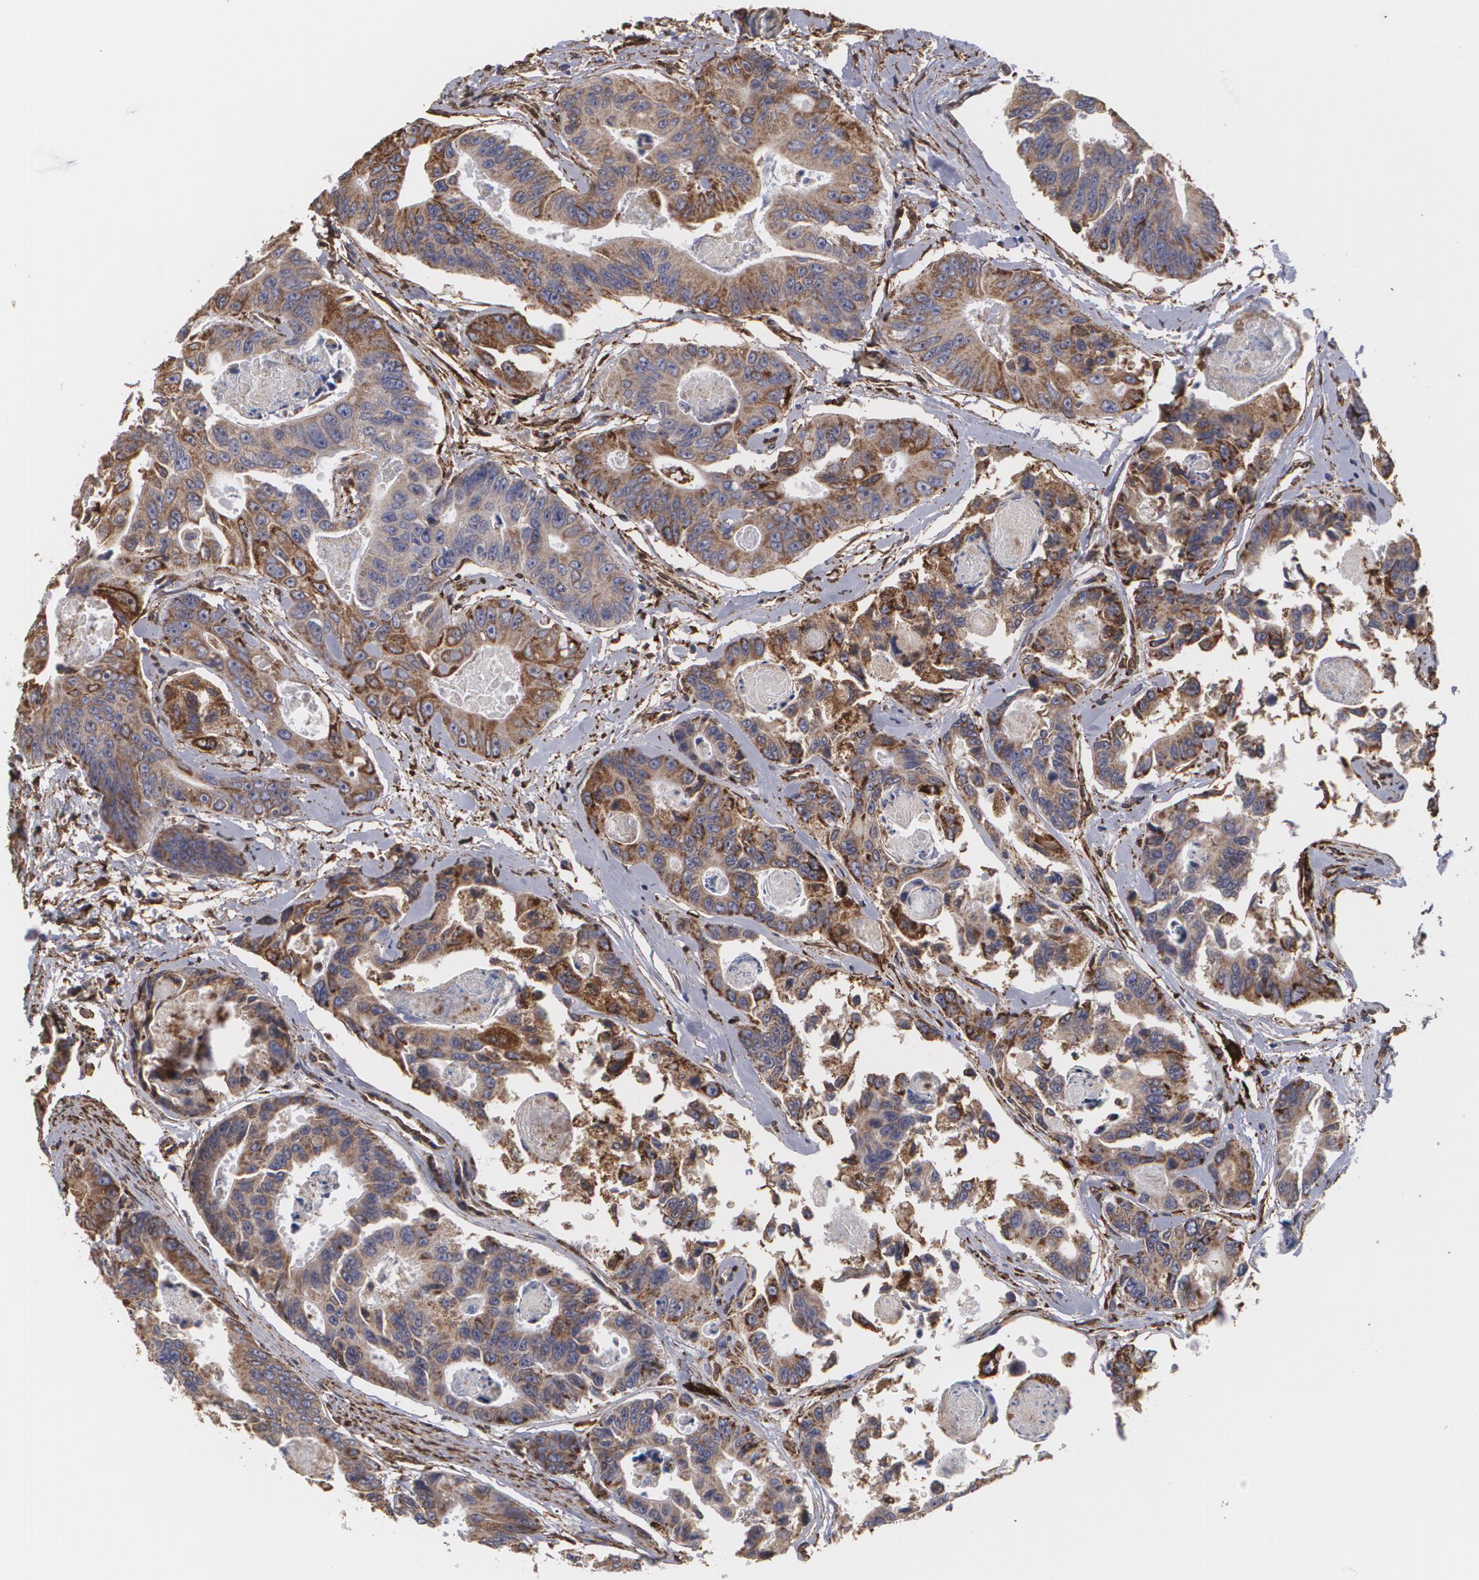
{"staining": {"intensity": "moderate", "quantity": ">75%", "location": "cytoplasmic/membranous"}, "tissue": "colorectal cancer", "cell_type": "Tumor cells", "image_type": "cancer", "snomed": [{"axis": "morphology", "description": "Adenocarcinoma, NOS"}, {"axis": "topography", "description": "Colon"}], "caption": "Moderate cytoplasmic/membranous protein expression is appreciated in about >75% of tumor cells in adenocarcinoma (colorectal).", "gene": "CYB5R3", "patient": {"sex": "female", "age": 86}}